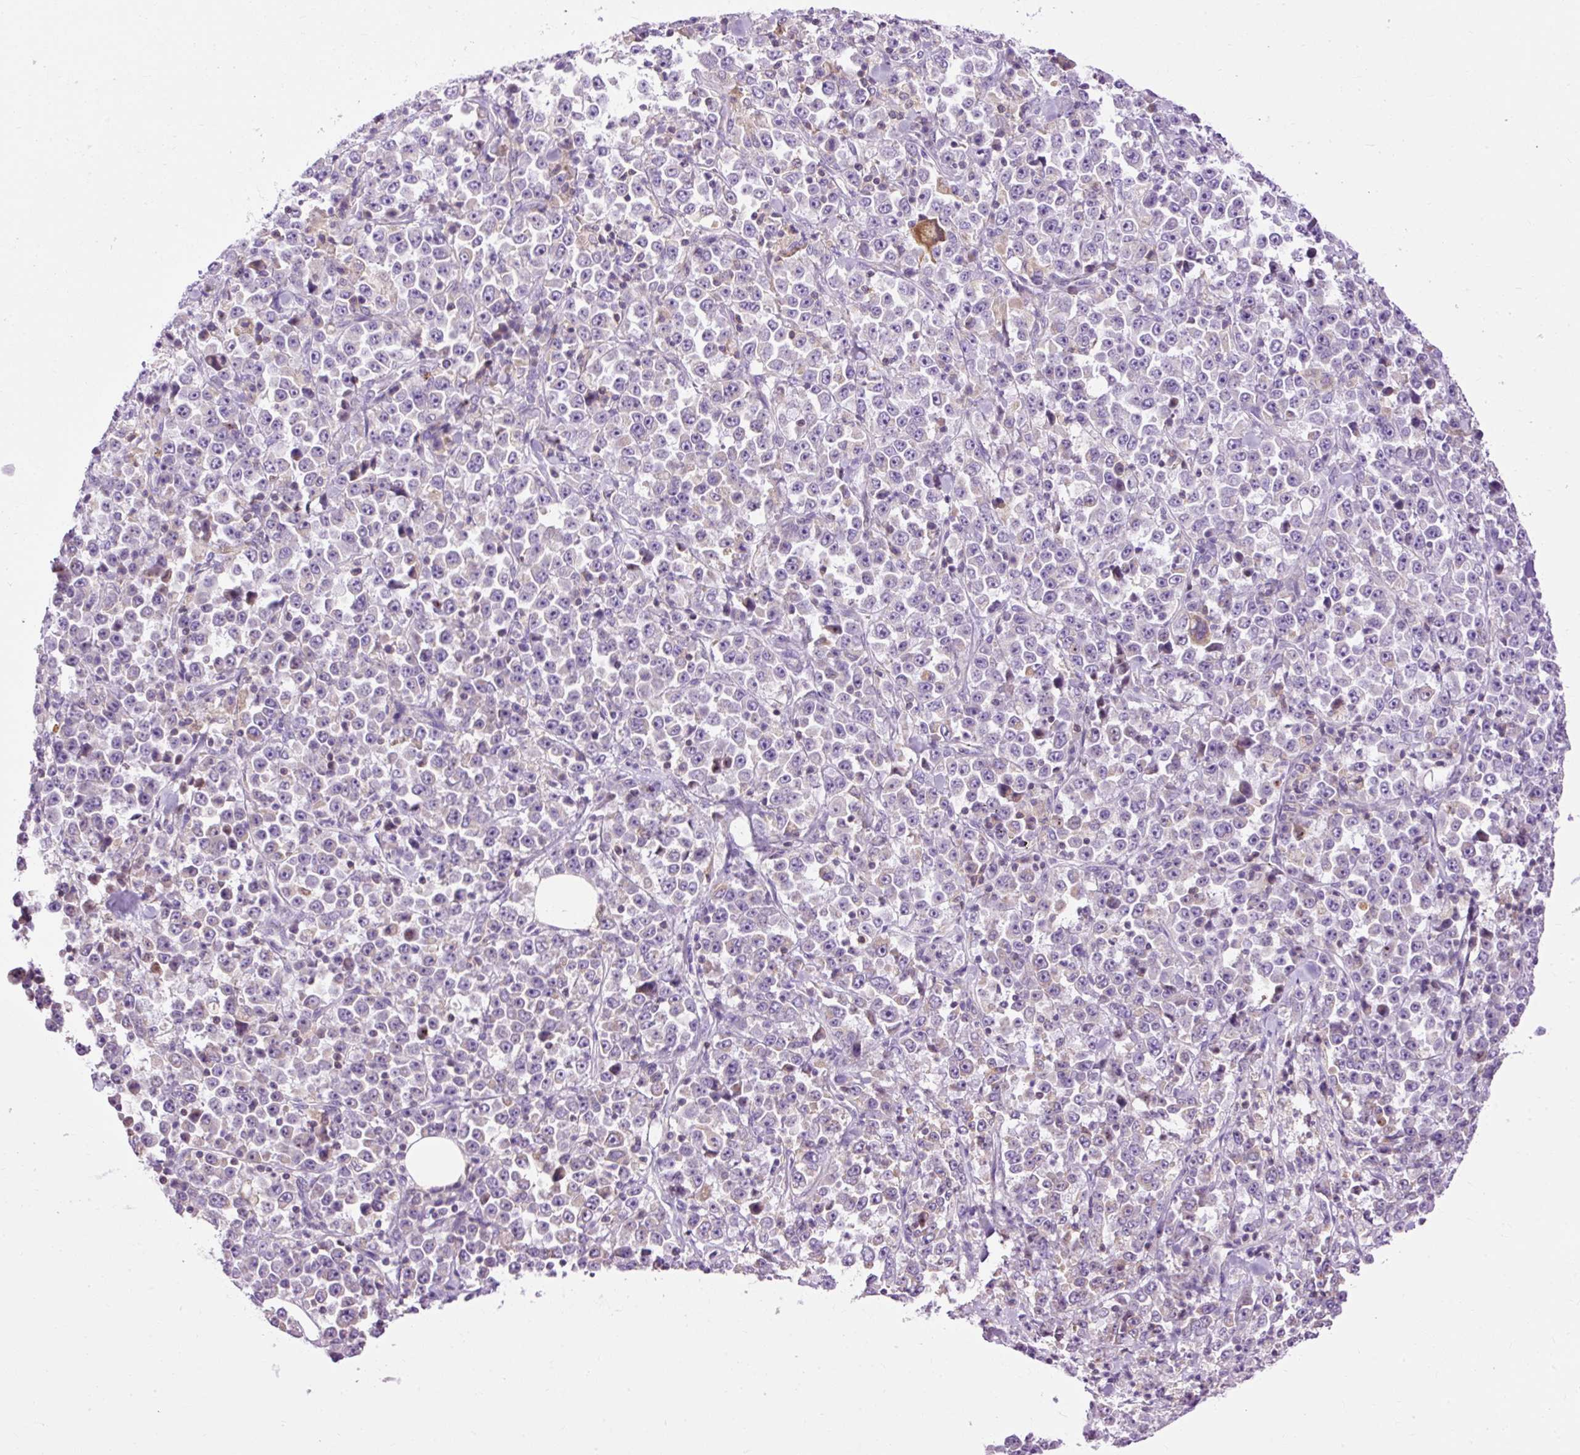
{"staining": {"intensity": "negative", "quantity": "none", "location": "none"}, "tissue": "stomach cancer", "cell_type": "Tumor cells", "image_type": "cancer", "snomed": [{"axis": "morphology", "description": "Normal tissue, NOS"}, {"axis": "morphology", "description": "Adenocarcinoma, NOS"}, {"axis": "topography", "description": "Stomach, upper"}, {"axis": "topography", "description": "Stomach"}], "caption": "Tumor cells show no significant positivity in stomach cancer (adenocarcinoma).", "gene": "CD83", "patient": {"sex": "male", "age": 59}}